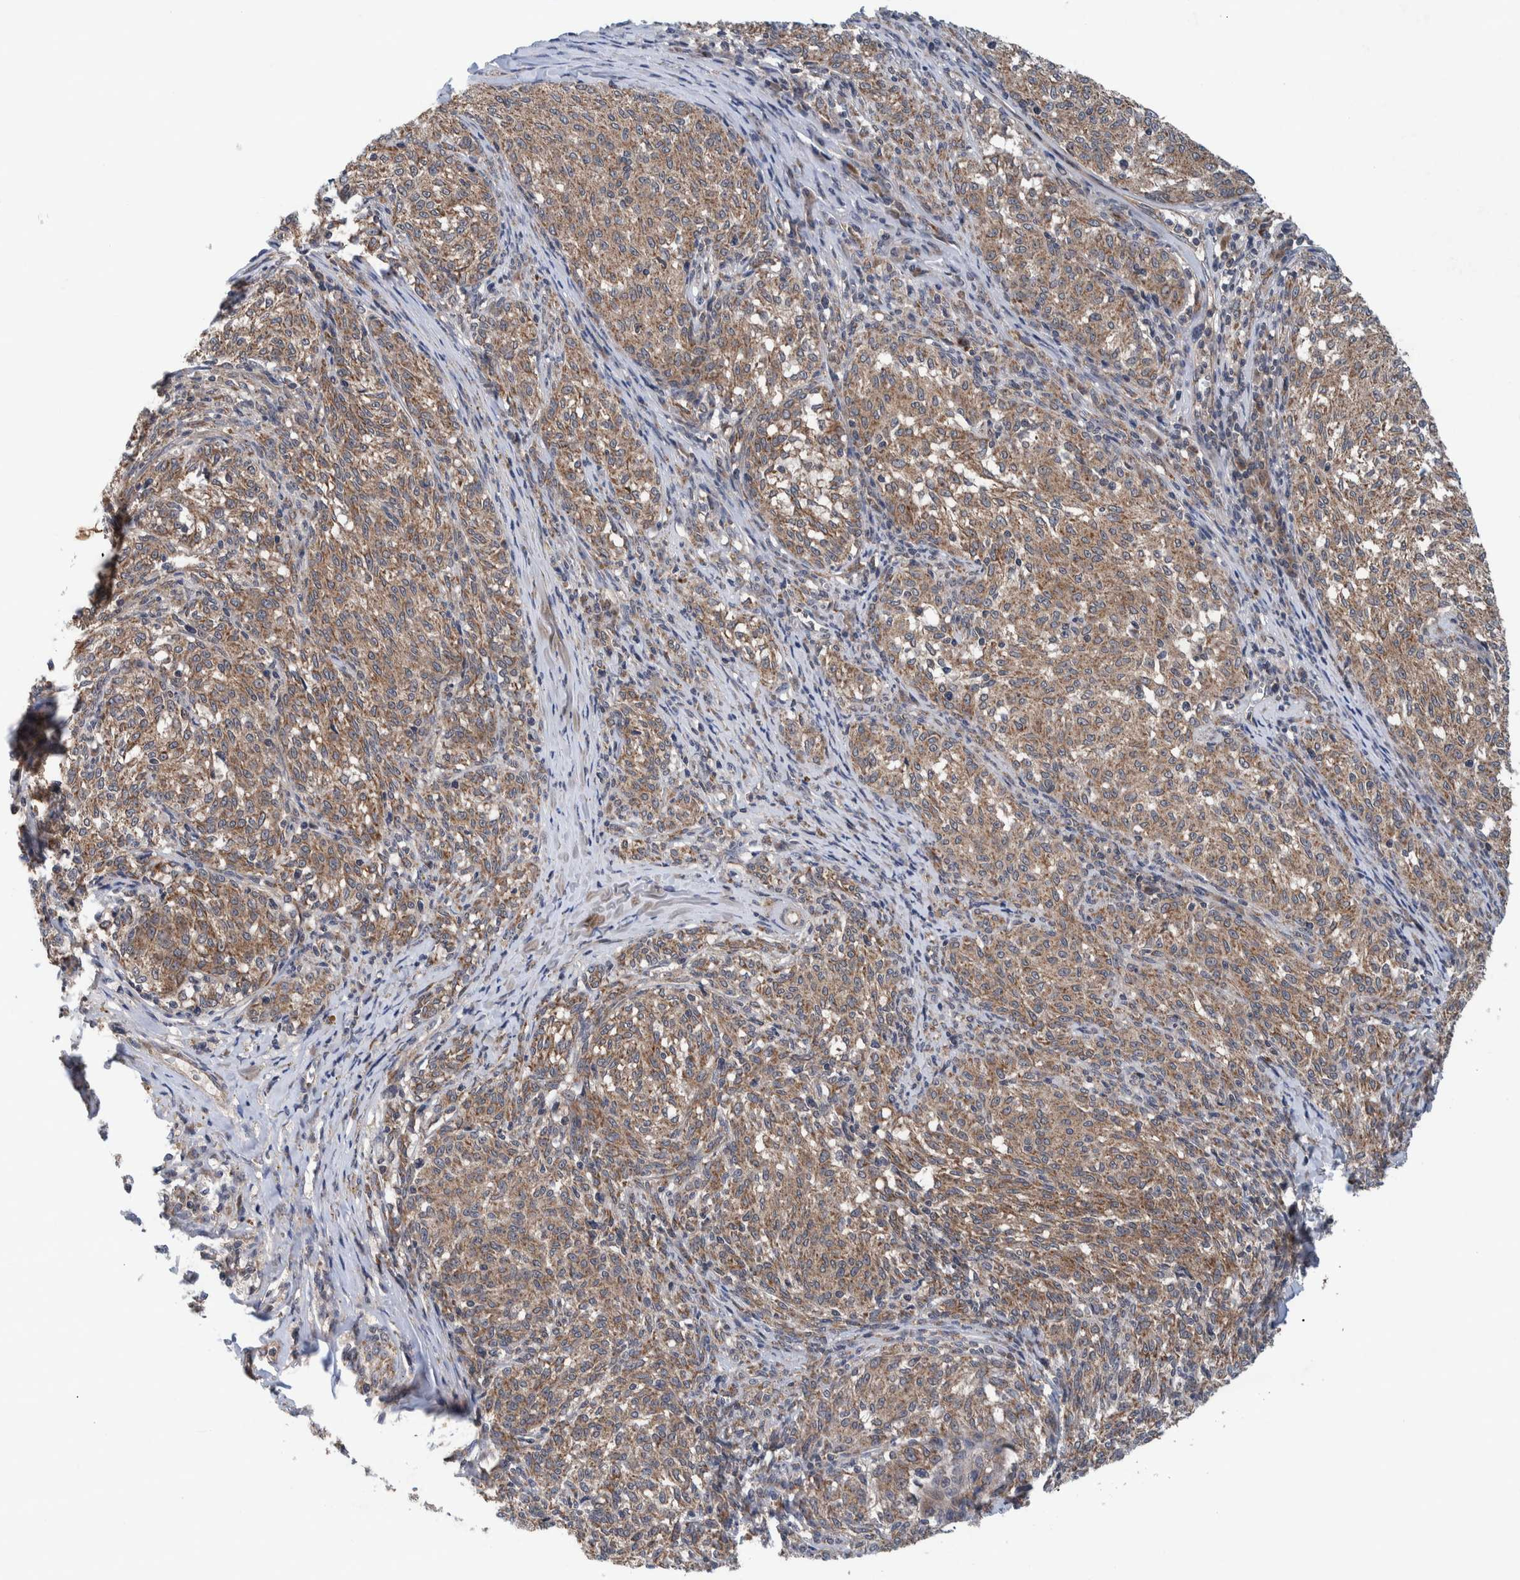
{"staining": {"intensity": "moderate", "quantity": ">75%", "location": "cytoplasmic/membranous"}, "tissue": "melanoma", "cell_type": "Tumor cells", "image_type": "cancer", "snomed": [{"axis": "morphology", "description": "Malignant melanoma, NOS"}, {"axis": "topography", "description": "Skin"}], "caption": "Immunohistochemistry (IHC) (DAB) staining of human malignant melanoma shows moderate cytoplasmic/membranous protein expression in approximately >75% of tumor cells.", "gene": "MRPS7", "patient": {"sex": "female", "age": 72}}